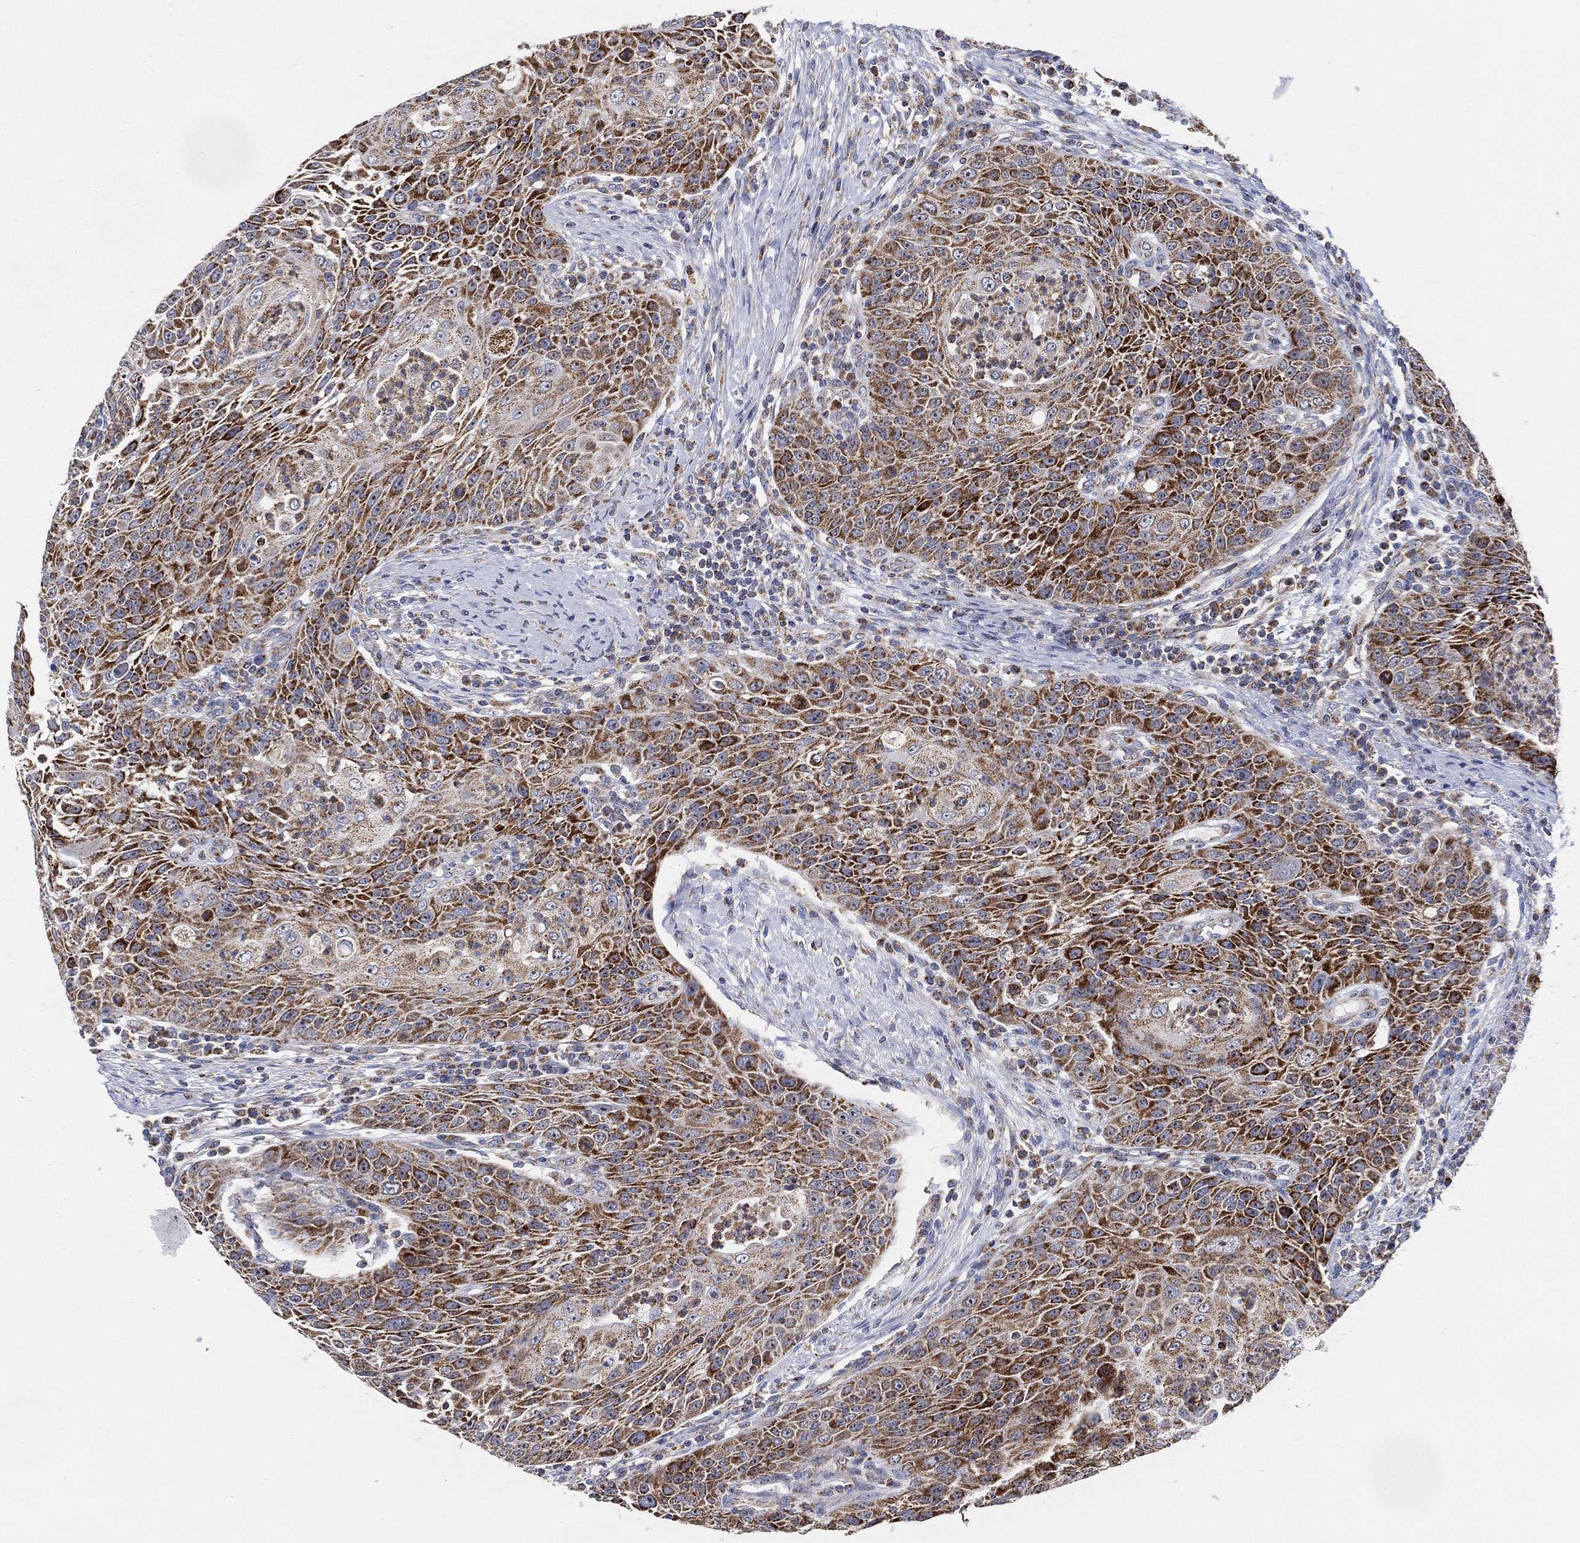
{"staining": {"intensity": "strong", "quantity": "25%-75%", "location": "cytoplasmic/membranous"}, "tissue": "head and neck cancer", "cell_type": "Tumor cells", "image_type": "cancer", "snomed": [{"axis": "morphology", "description": "Squamous cell carcinoma, NOS"}, {"axis": "topography", "description": "Head-Neck"}], "caption": "A micrograph of human head and neck squamous cell carcinoma stained for a protein reveals strong cytoplasmic/membranous brown staining in tumor cells.", "gene": "GCAT", "patient": {"sex": "male", "age": 69}}